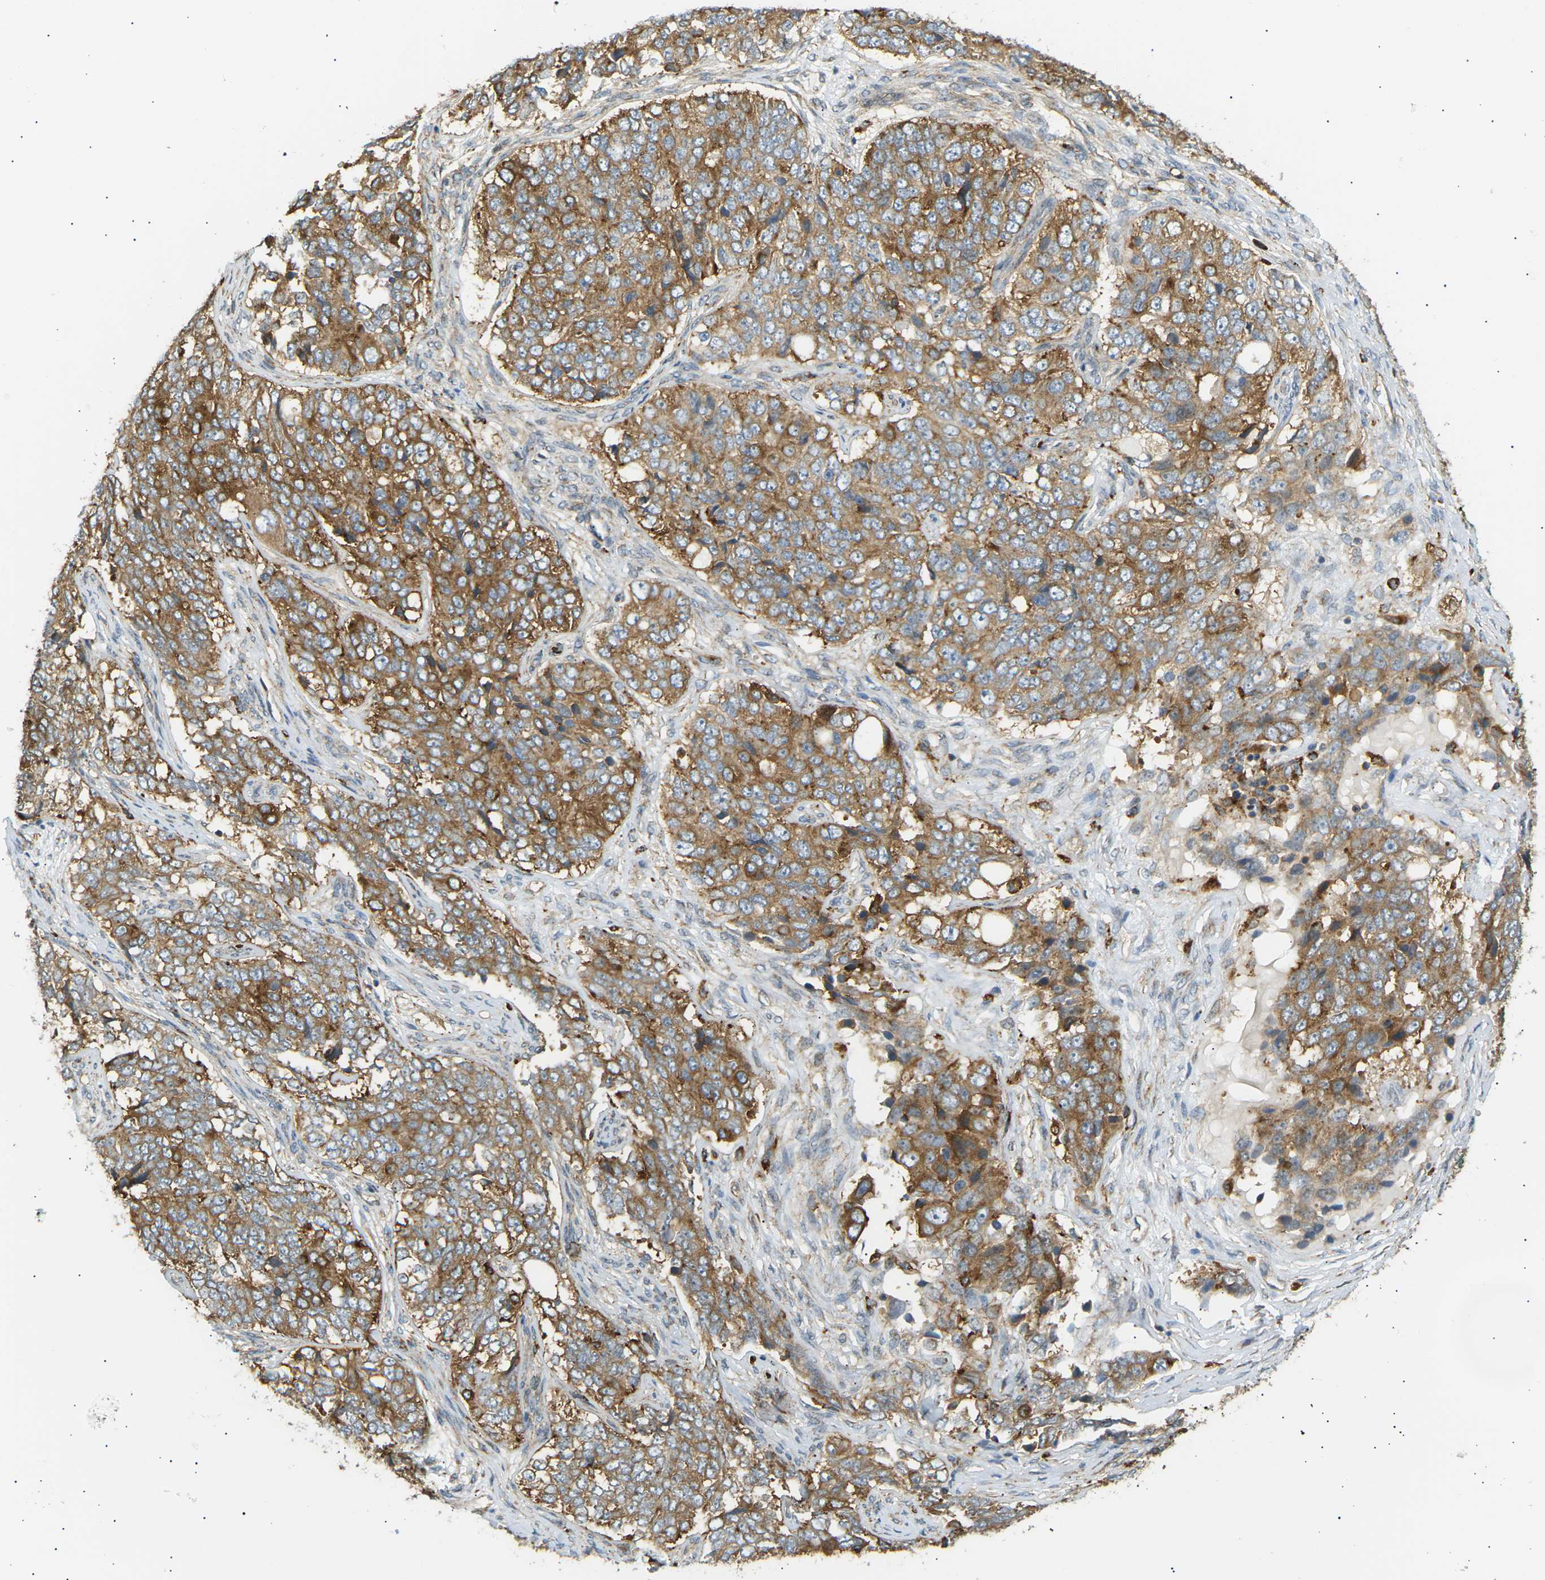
{"staining": {"intensity": "moderate", "quantity": ">75%", "location": "cytoplasmic/membranous"}, "tissue": "ovarian cancer", "cell_type": "Tumor cells", "image_type": "cancer", "snomed": [{"axis": "morphology", "description": "Carcinoma, endometroid"}, {"axis": "topography", "description": "Ovary"}], "caption": "Protein expression analysis of human ovarian cancer reveals moderate cytoplasmic/membranous positivity in approximately >75% of tumor cells. (IHC, brightfield microscopy, high magnification).", "gene": "CDK17", "patient": {"sex": "female", "age": 51}}